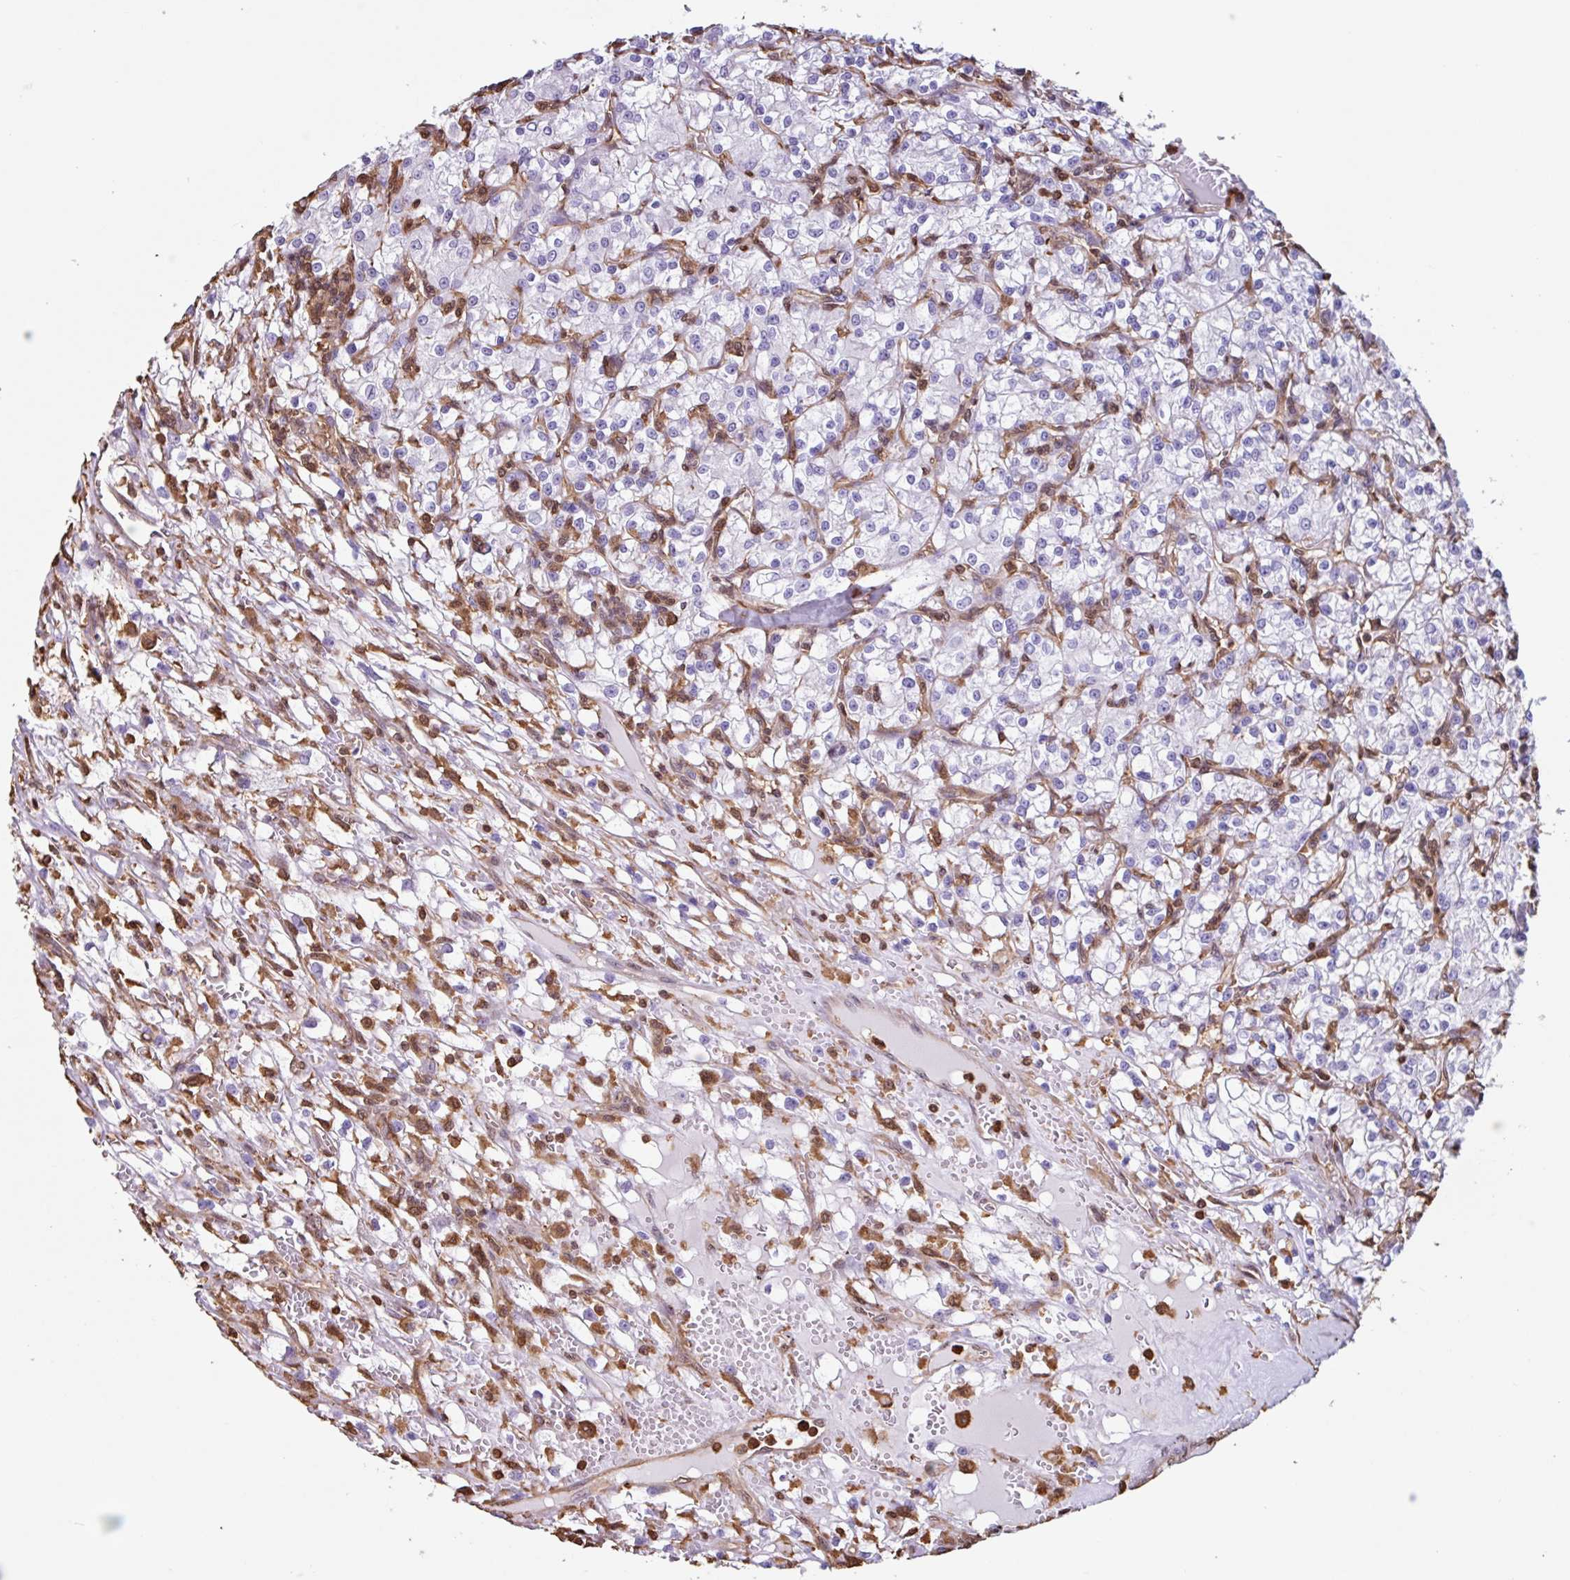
{"staining": {"intensity": "negative", "quantity": "none", "location": "none"}, "tissue": "renal cancer", "cell_type": "Tumor cells", "image_type": "cancer", "snomed": [{"axis": "morphology", "description": "Adenocarcinoma, NOS"}, {"axis": "topography", "description": "Kidney"}], "caption": "Immunohistochemistry (IHC) photomicrograph of adenocarcinoma (renal) stained for a protein (brown), which reveals no staining in tumor cells.", "gene": "ARHGDIB", "patient": {"sex": "female", "age": 59}}